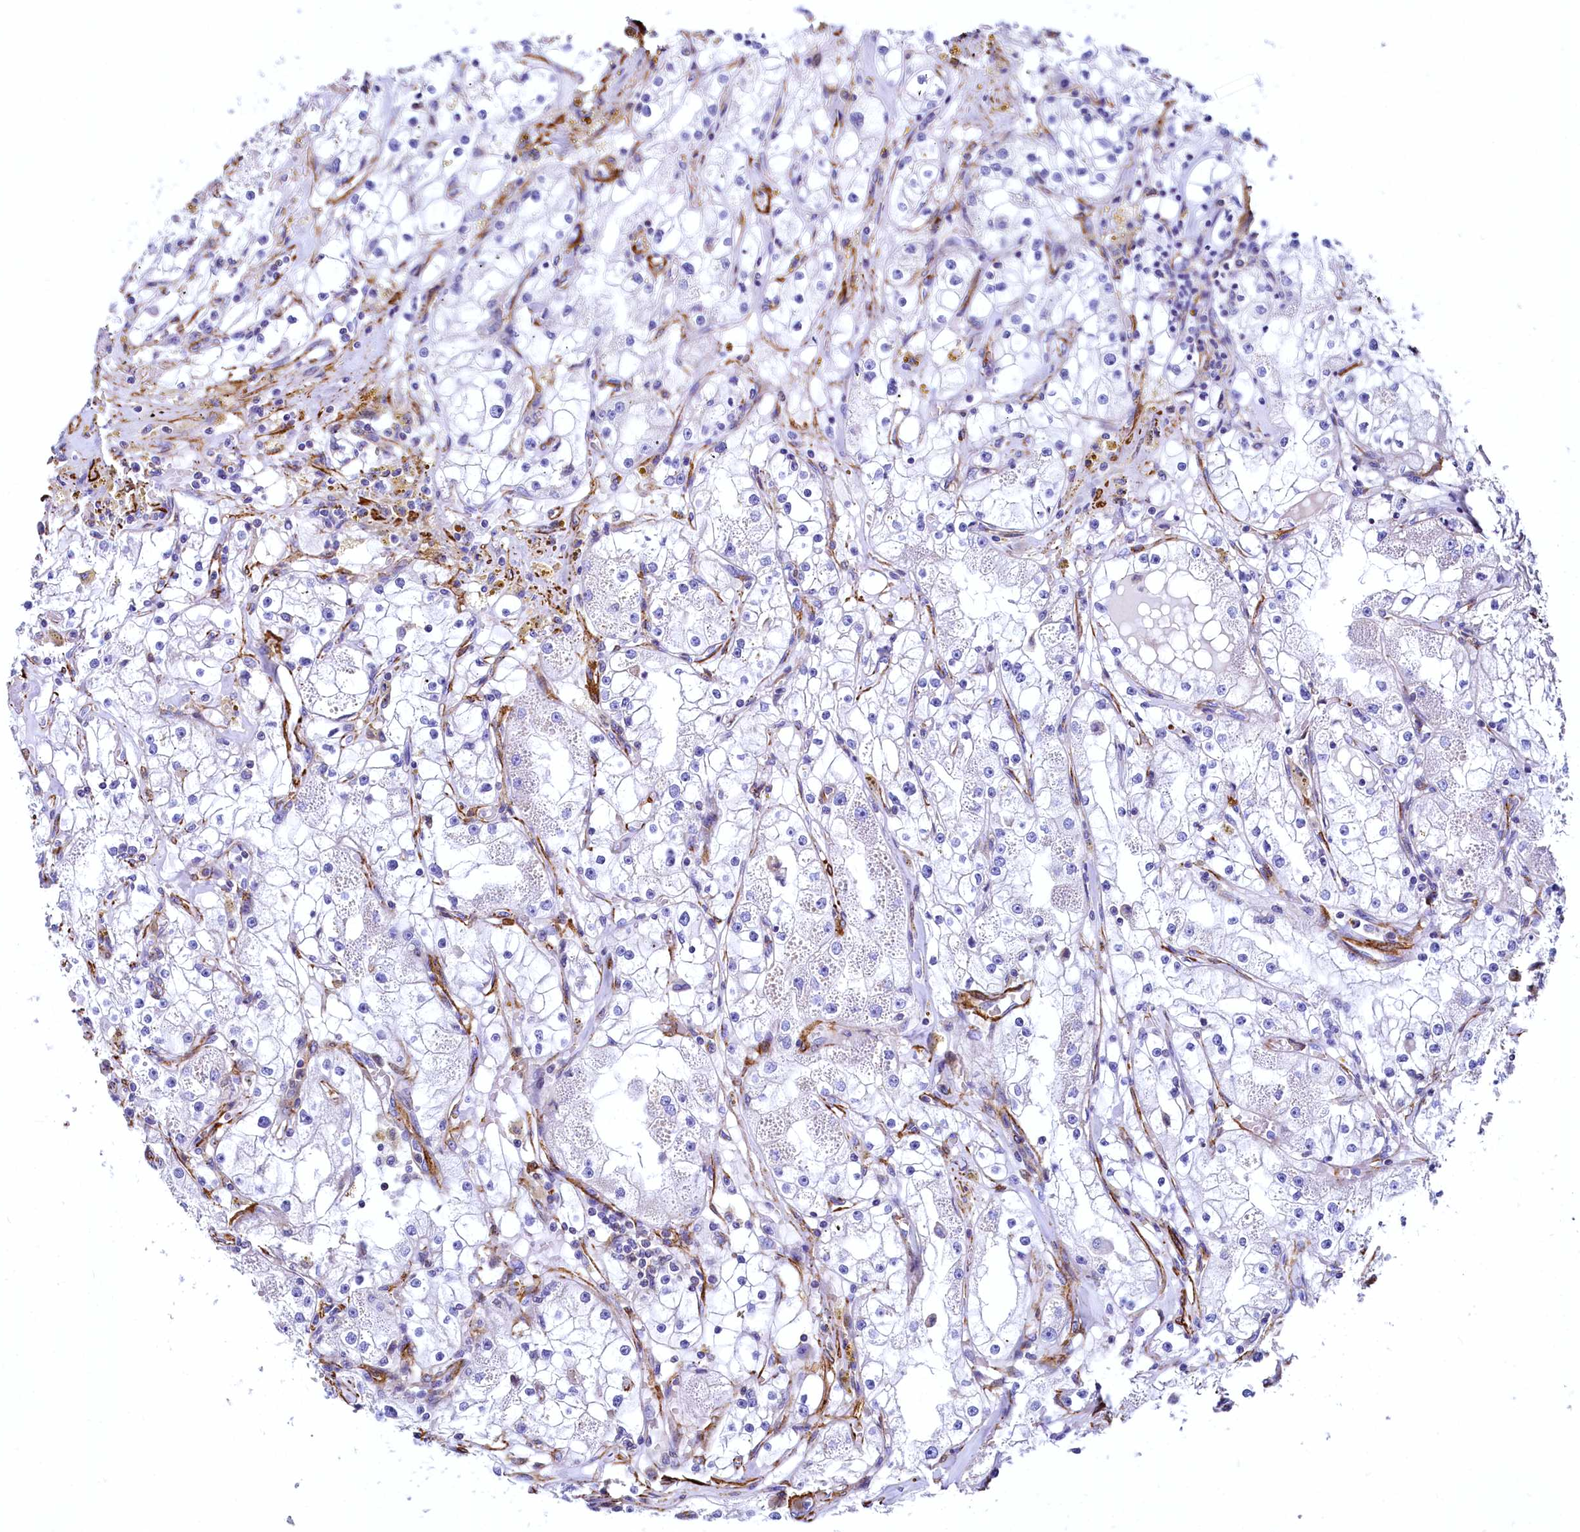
{"staining": {"intensity": "negative", "quantity": "none", "location": "none"}, "tissue": "renal cancer", "cell_type": "Tumor cells", "image_type": "cancer", "snomed": [{"axis": "morphology", "description": "Adenocarcinoma, NOS"}, {"axis": "topography", "description": "Kidney"}], "caption": "Tumor cells show no significant protein positivity in renal cancer. (Brightfield microscopy of DAB (3,3'-diaminobenzidine) immunohistochemistry at high magnification).", "gene": "THBS1", "patient": {"sex": "male", "age": 56}}